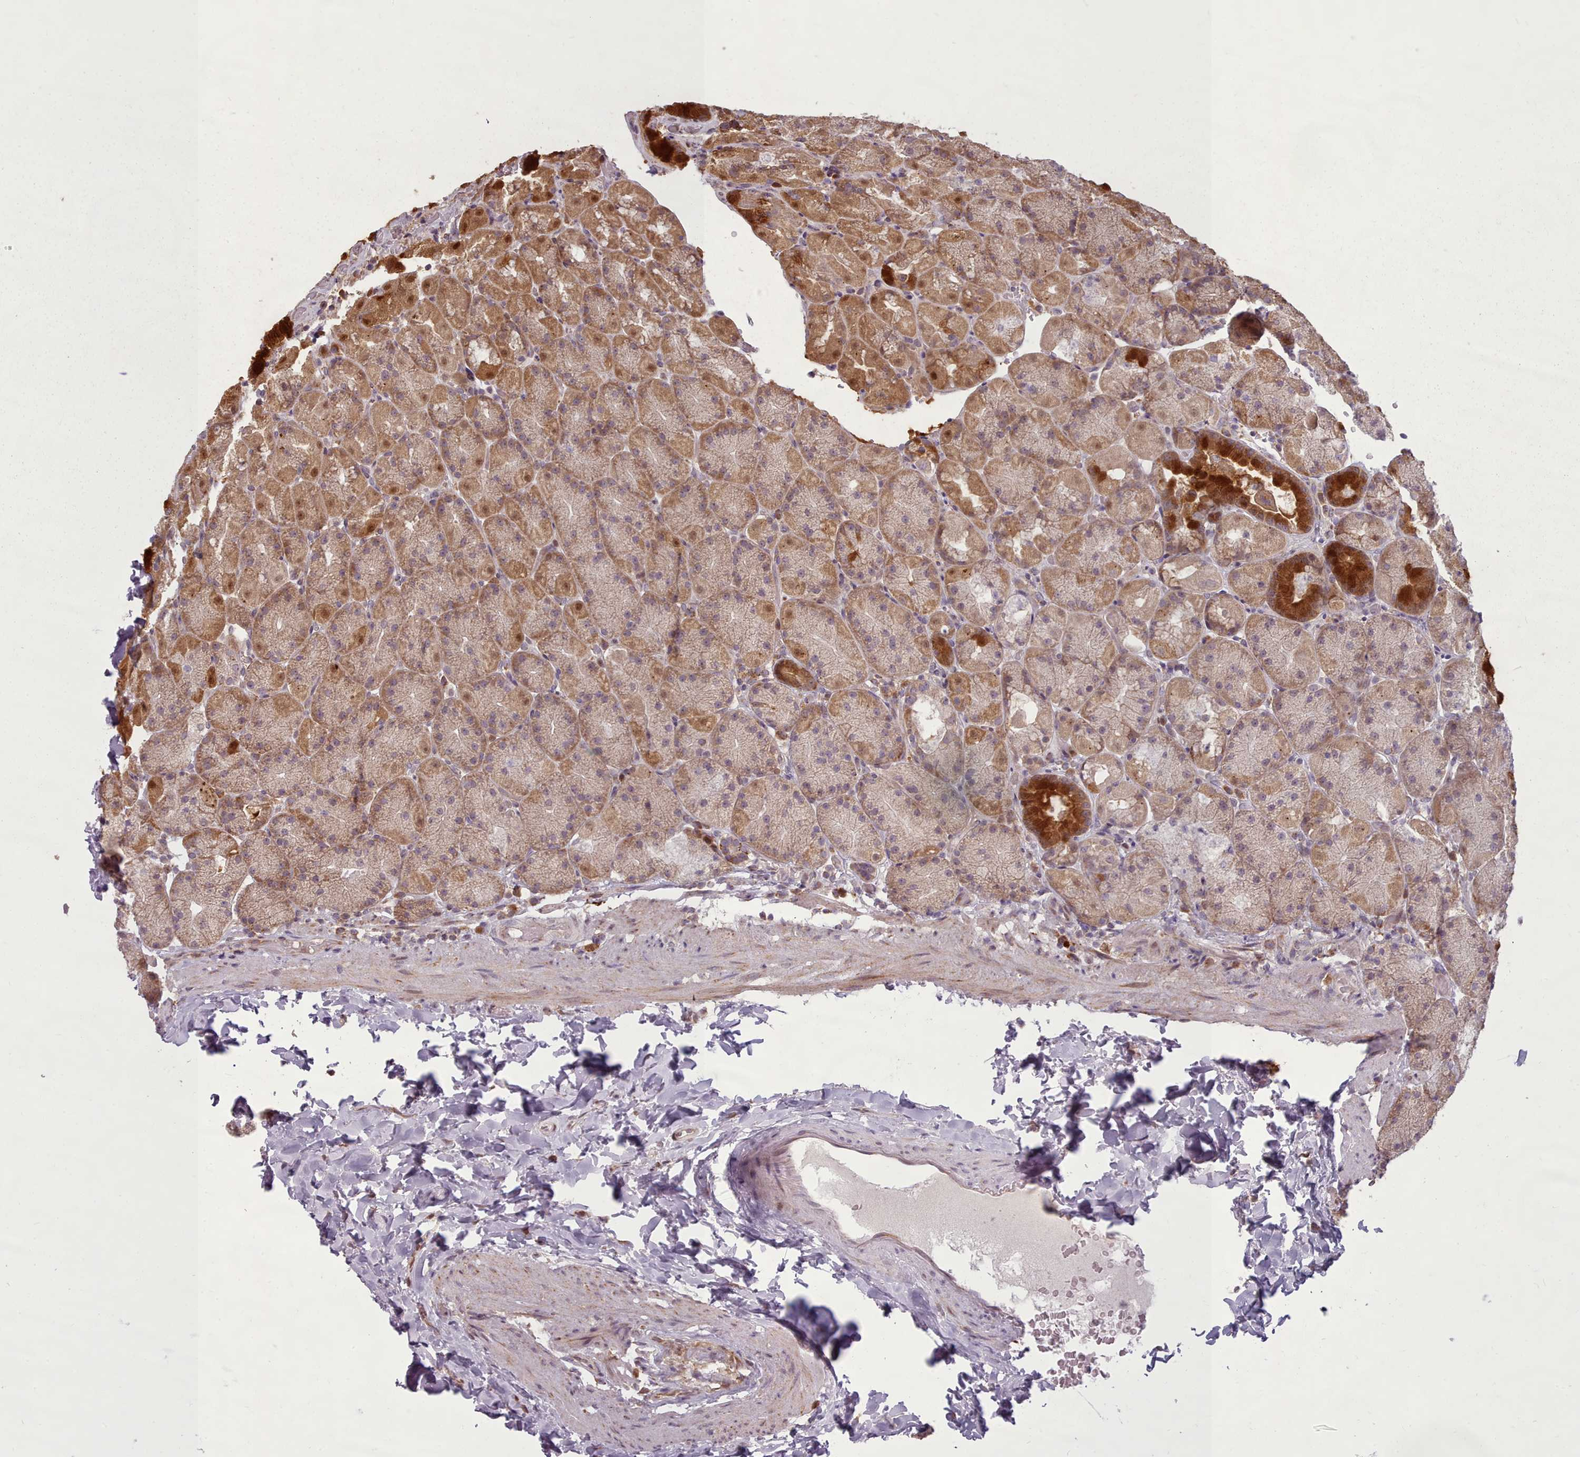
{"staining": {"intensity": "strong", "quantity": ">75%", "location": "cytoplasmic/membranous,nuclear"}, "tissue": "stomach", "cell_type": "Glandular cells", "image_type": "normal", "snomed": [{"axis": "morphology", "description": "Normal tissue, NOS"}, {"axis": "topography", "description": "Stomach, upper"}, {"axis": "topography", "description": "Stomach, lower"}], "caption": "A micrograph of human stomach stained for a protein demonstrates strong cytoplasmic/membranous,nuclear brown staining in glandular cells. Nuclei are stained in blue.", "gene": "LGALS9B", "patient": {"sex": "male", "age": 67}}